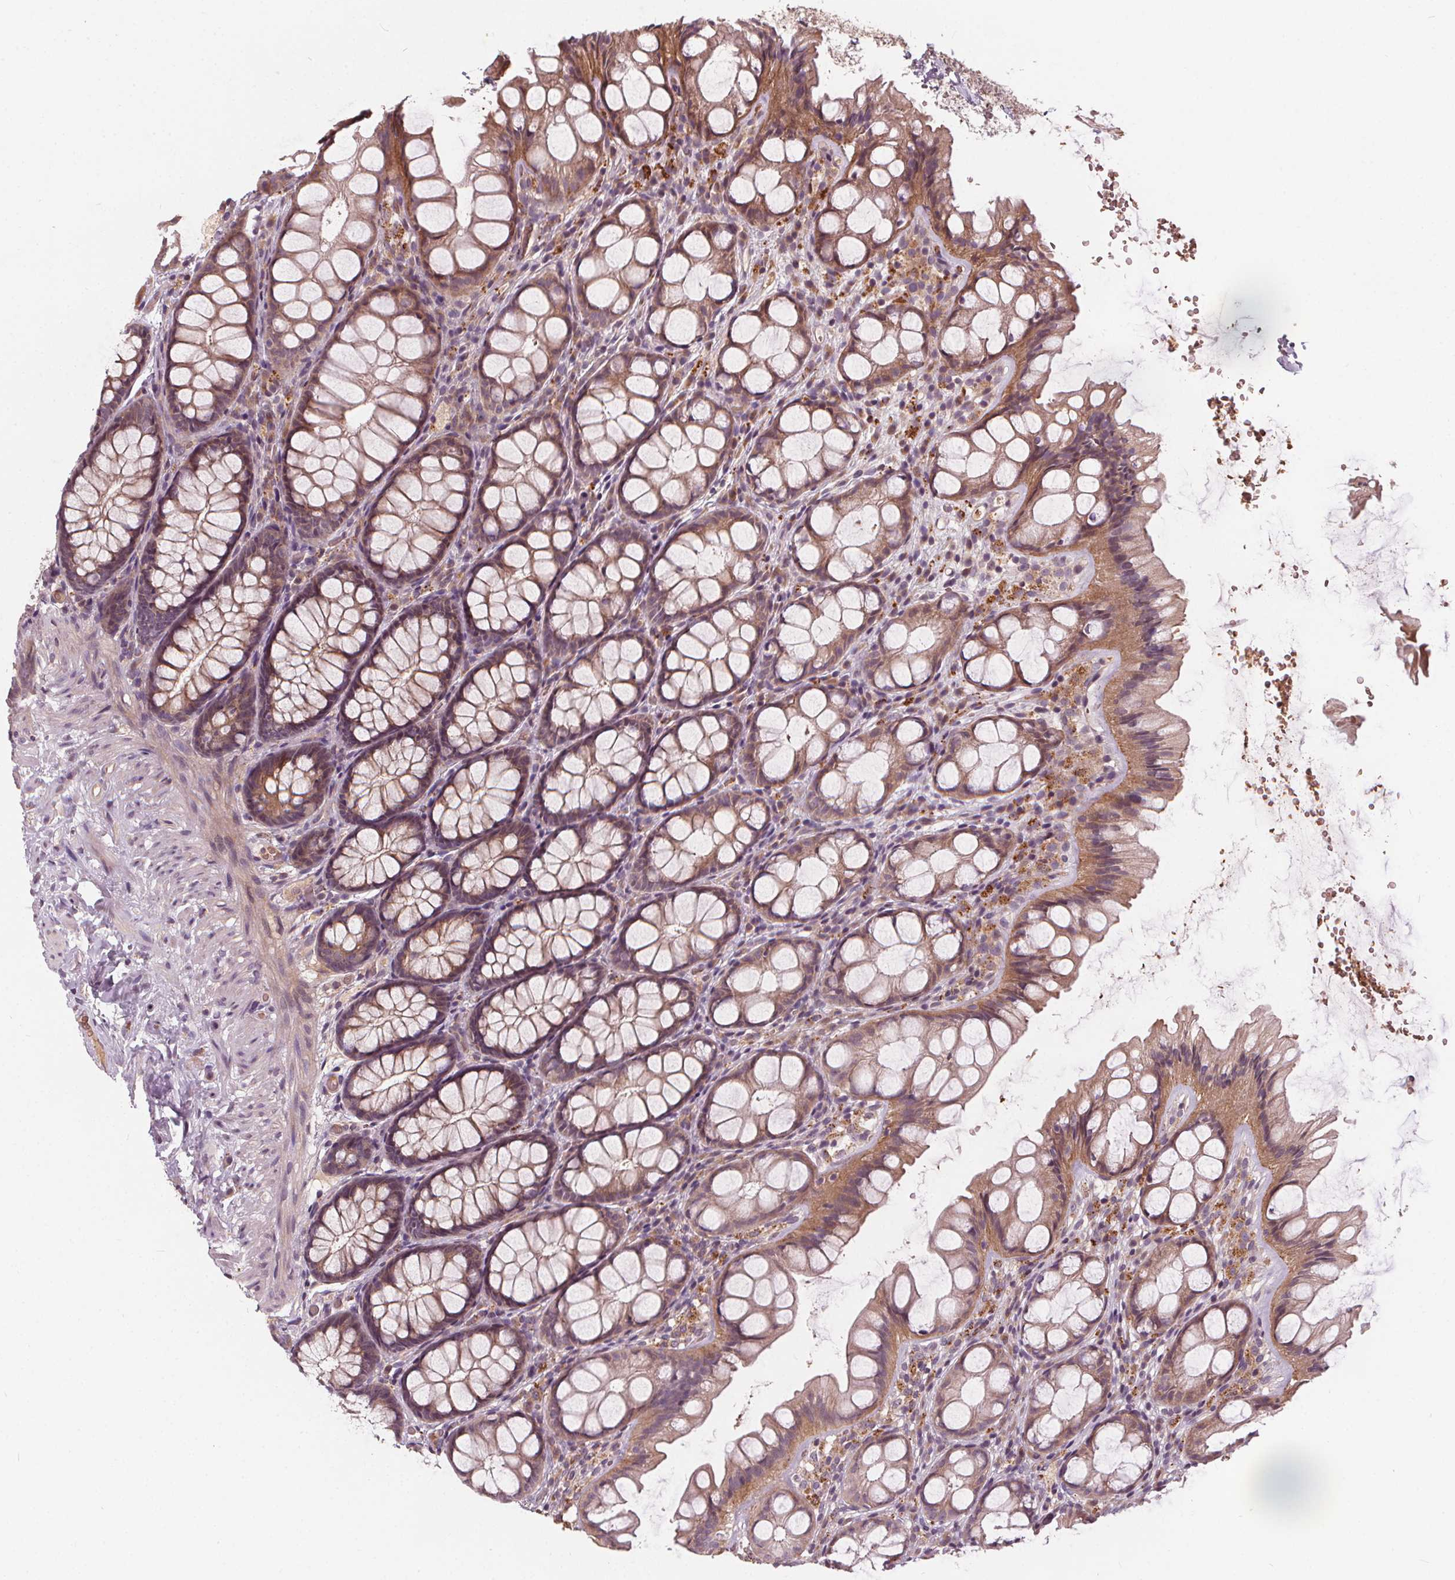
{"staining": {"intensity": "negative", "quantity": "none", "location": "none"}, "tissue": "colon", "cell_type": "Endothelial cells", "image_type": "normal", "snomed": [{"axis": "morphology", "description": "Normal tissue, NOS"}, {"axis": "topography", "description": "Colon"}], "caption": "Normal colon was stained to show a protein in brown. There is no significant positivity in endothelial cells. (DAB (3,3'-diaminobenzidine) immunohistochemistry (IHC) with hematoxylin counter stain).", "gene": "IPO13", "patient": {"sex": "male", "age": 47}}